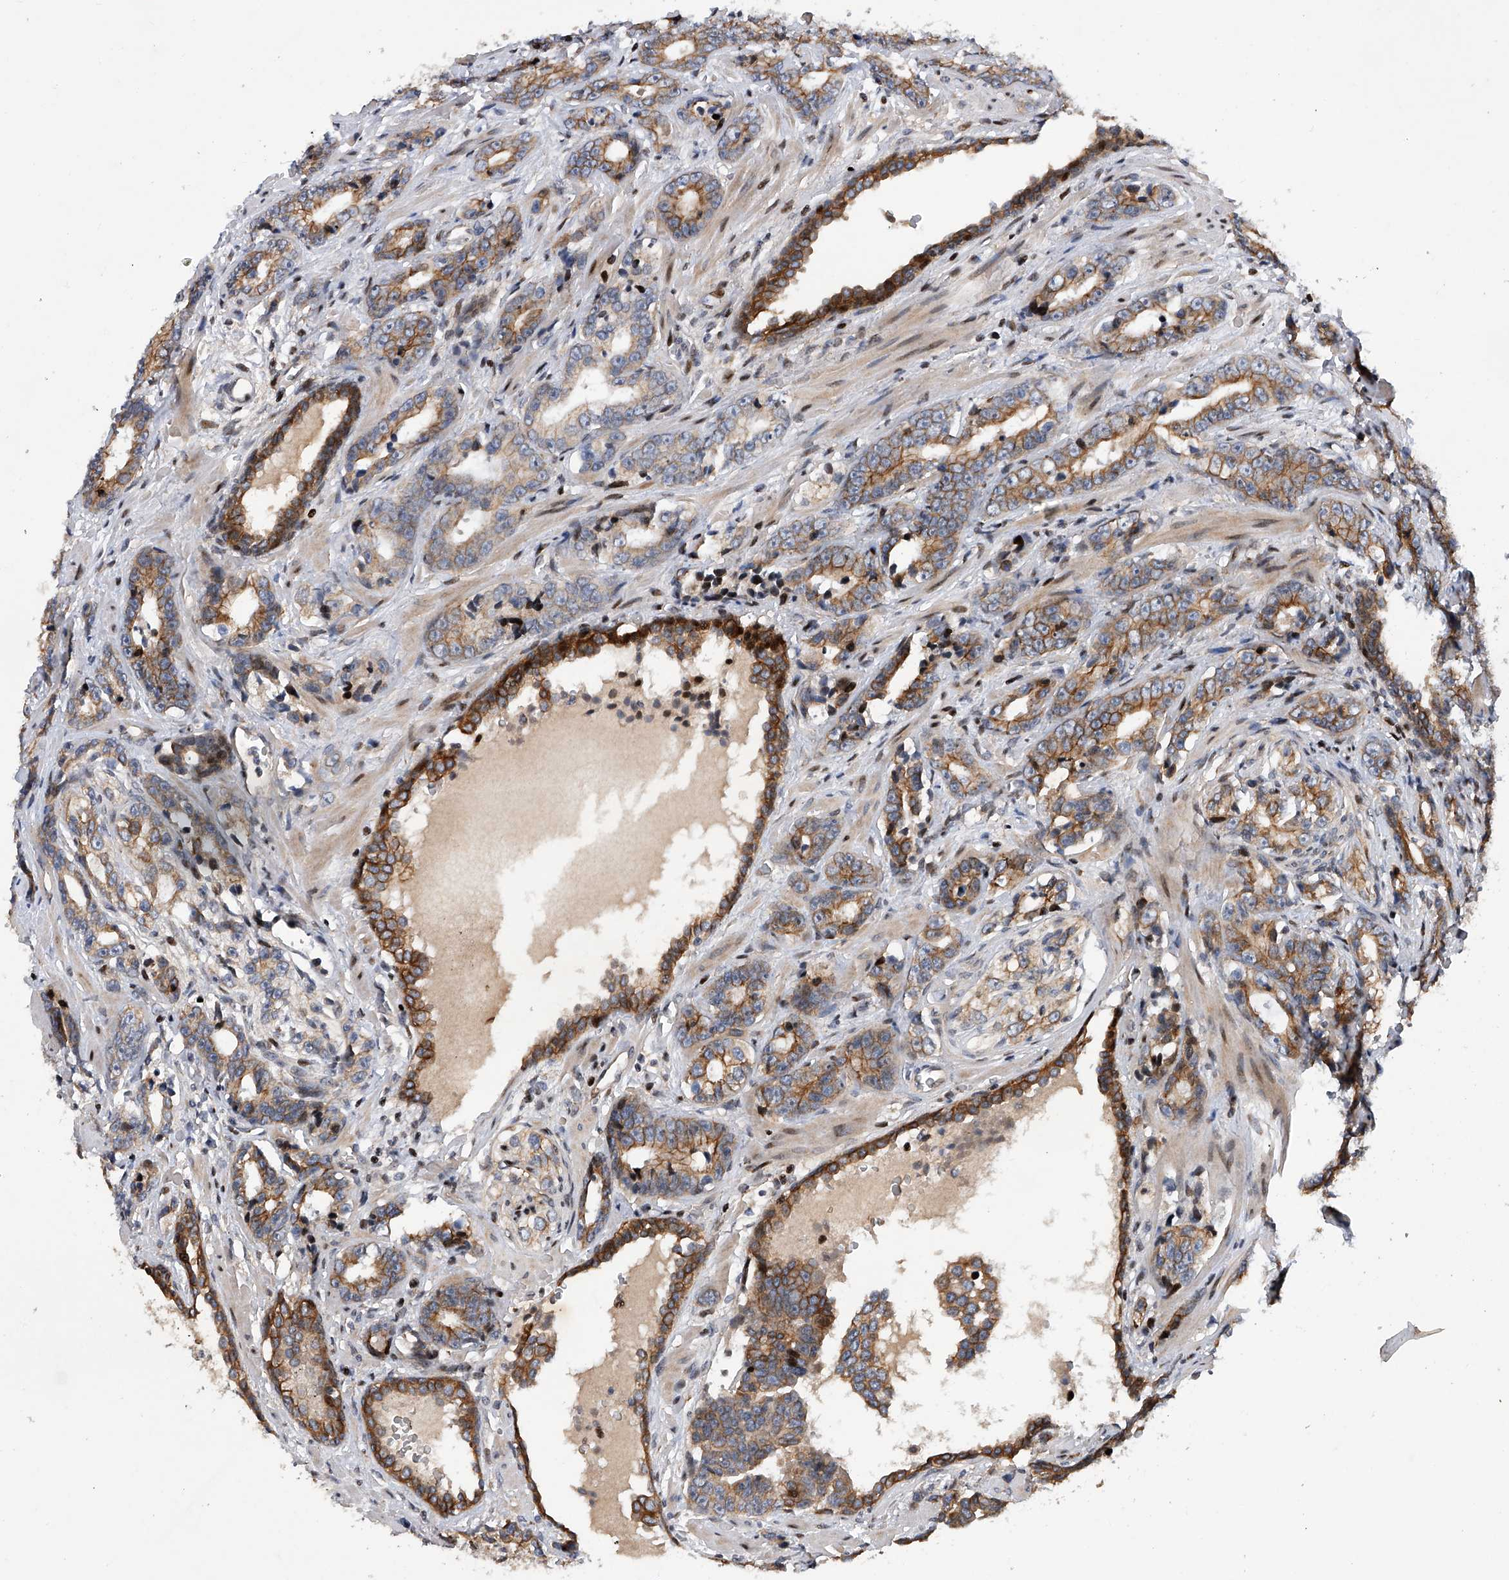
{"staining": {"intensity": "strong", "quantity": "25%-75%", "location": "cytoplasmic/membranous"}, "tissue": "prostate cancer", "cell_type": "Tumor cells", "image_type": "cancer", "snomed": [{"axis": "morphology", "description": "Adenocarcinoma, High grade"}, {"axis": "topography", "description": "Prostate"}], "caption": "A brown stain highlights strong cytoplasmic/membranous expression of a protein in human prostate cancer tumor cells.", "gene": "CDH12", "patient": {"sex": "male", "age": 62}}